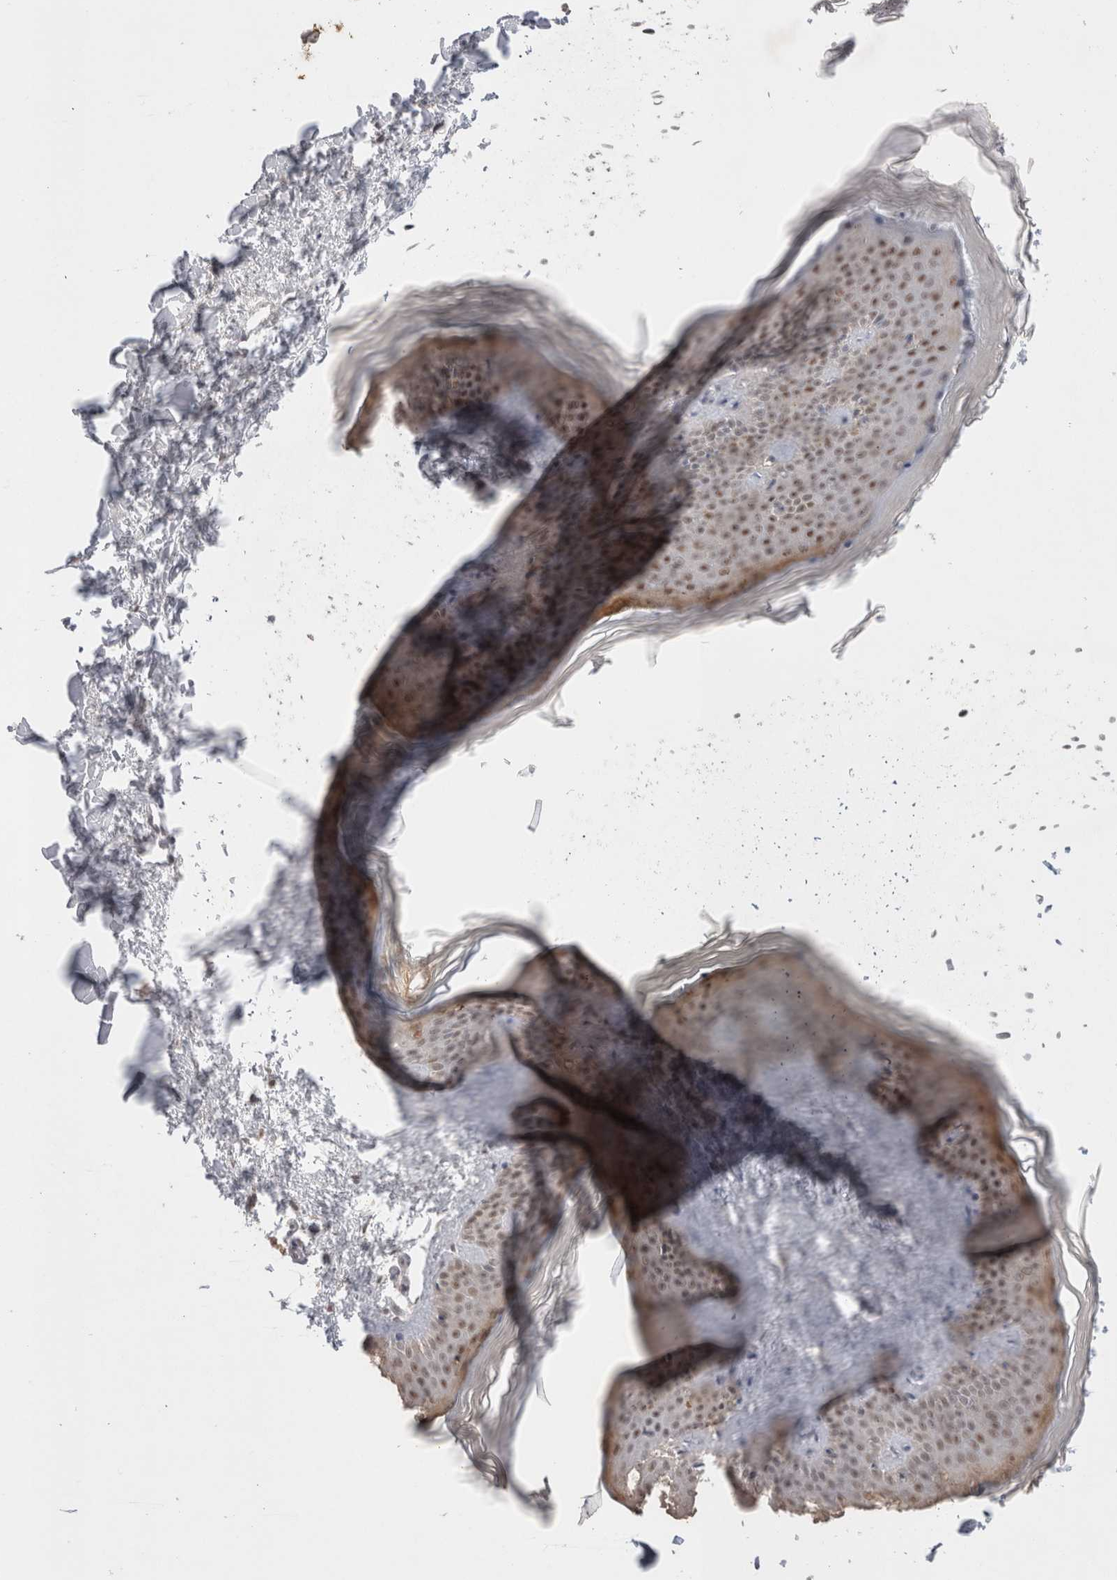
{"staining": {"intensity": "weak", "quantity": "25%-75%", "location": "cytoplasmic/membranous,nuclear"}, "tissue": "skin", "cell_type": "Fibroblasts", "image_type": "normal", "snomed": [{"axis": "morphology", "description": "Normal tissue, NOS"}, {"axis": "topography", "description": "Skin"}], "caption": "Fibroblasts display low levels of weak cytoplasmic/membranous,nuclear expression in about 25%-75% of cells in unremarkable human skin.", "gene": "RECQL4", "patient": {"sex": "female", "age": 27}}